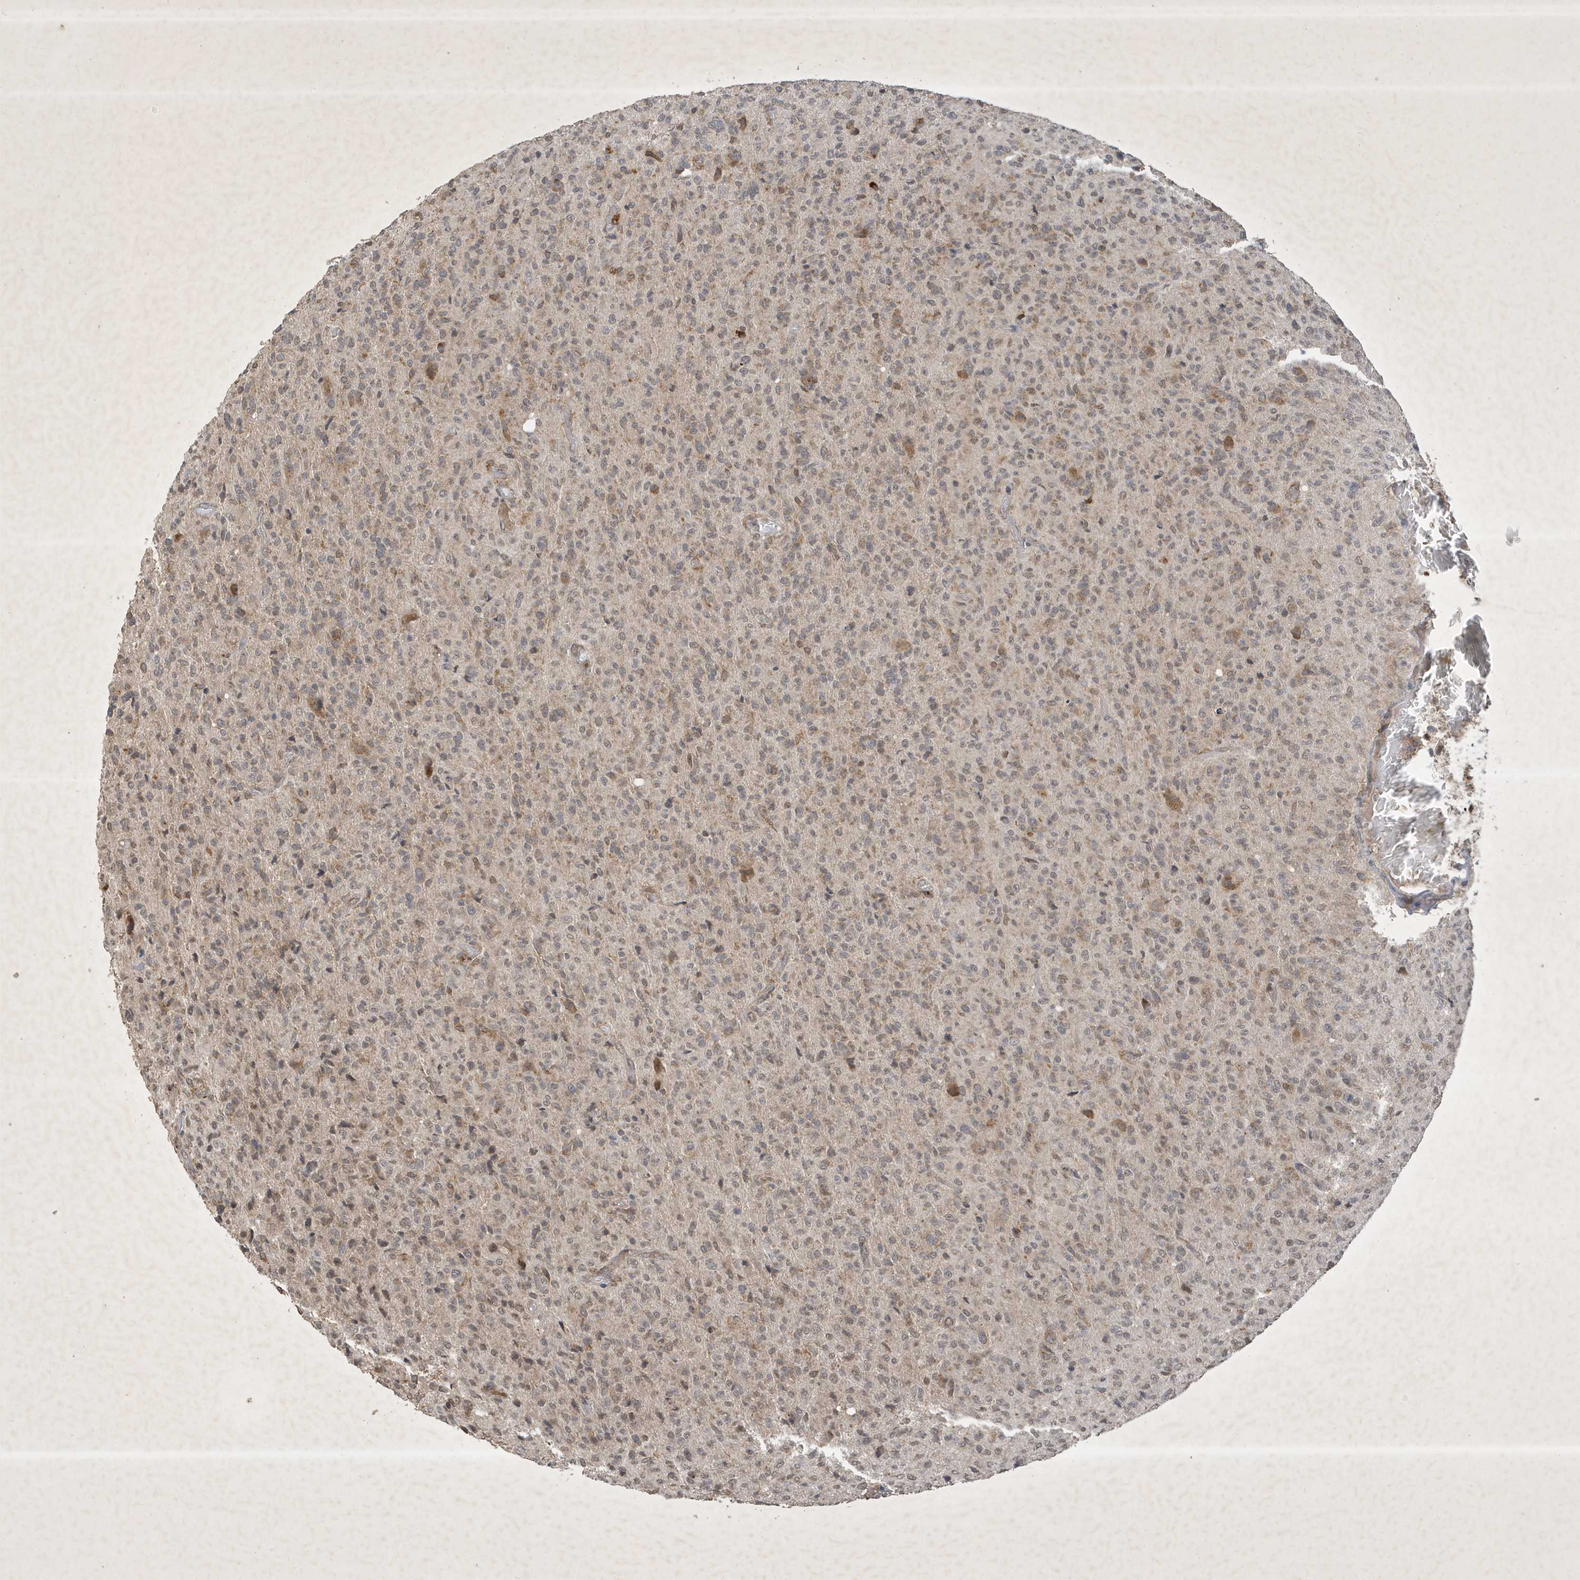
{"staining": {"intensity": "weak", "quantity": "25%-75%", "location": "cytoplasmic/membranous"}, "tissue": "glioma", "cell_type": "Tumor cells", "image_type": "cancer", "snomed": [{"axis": "morphology", "description": "Glioma, malignant, High grade"}, {"axis": "topography", "description": "Brain"}], "caption": "Human malignant high-grade glioma stained with a brown dye reveals weak cytoplasmic/membranous positive expression in approximately 25%-75% of tumor cells.", "gene": "STX10", "patient": {"sex": "female", "age": 57}}